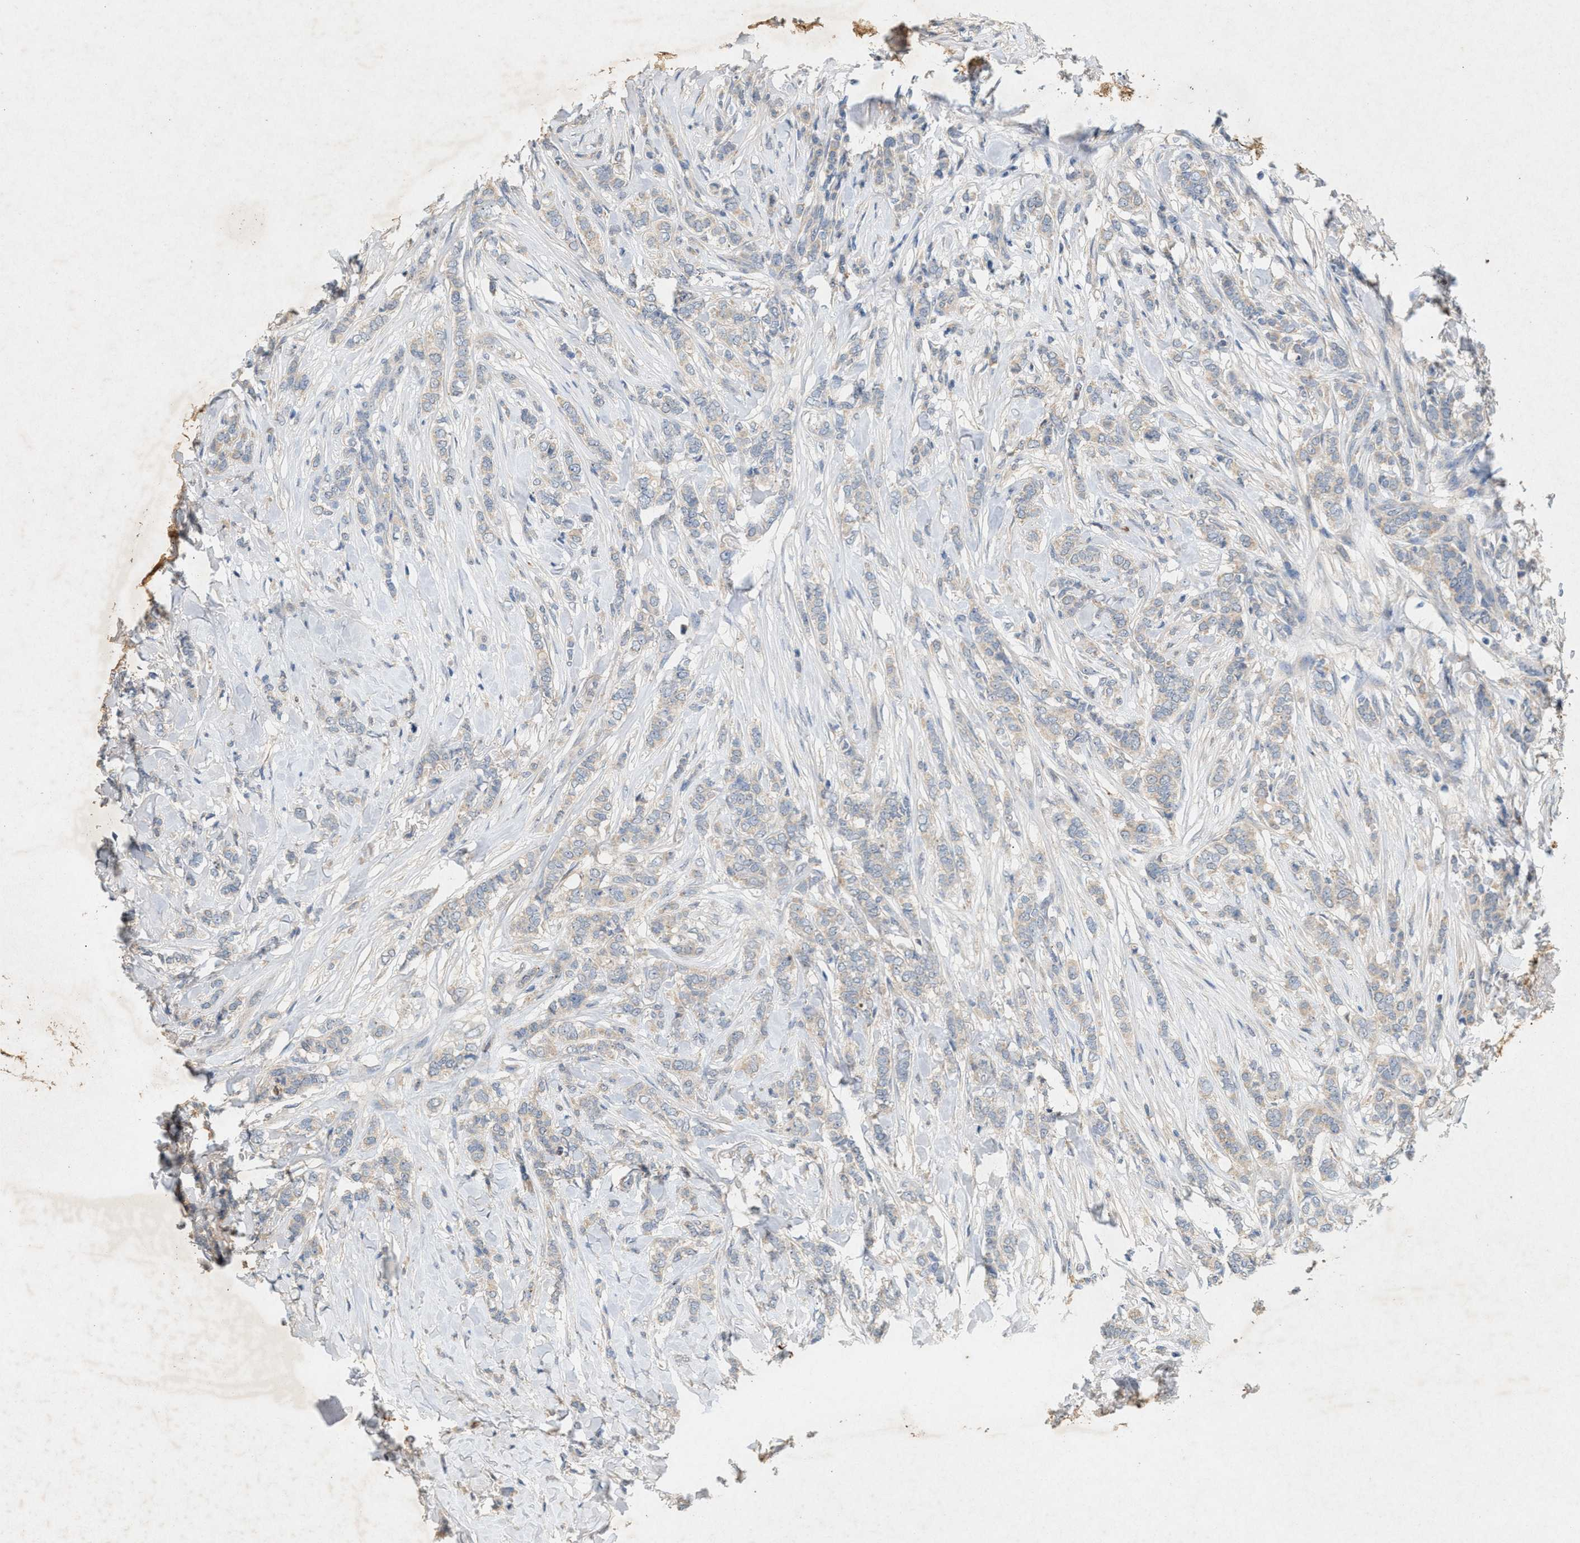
{"staining": {"intensity": "weak", "quantity": "<25%", "location": "cytoplasmic/membranous"}, "tissue": "breast cancer", "cell_type": "Tumor cells", "image_type": "cancer", "snomed": [{"axis": "morphology", "description": "Lobular carcinoma"}, {"axis": "topography", "description": "Skin"}, {"axis": "topography", "description": "Breast"}], "caption": "Immunohistochemistry (IHC) photomicrograph of breast lobular carcinoma stained for a protein (brown), which demonstrates no expression in tumor cells.", "gene": "DCAF7", "patient": {"sex": "female", "age": 46}}